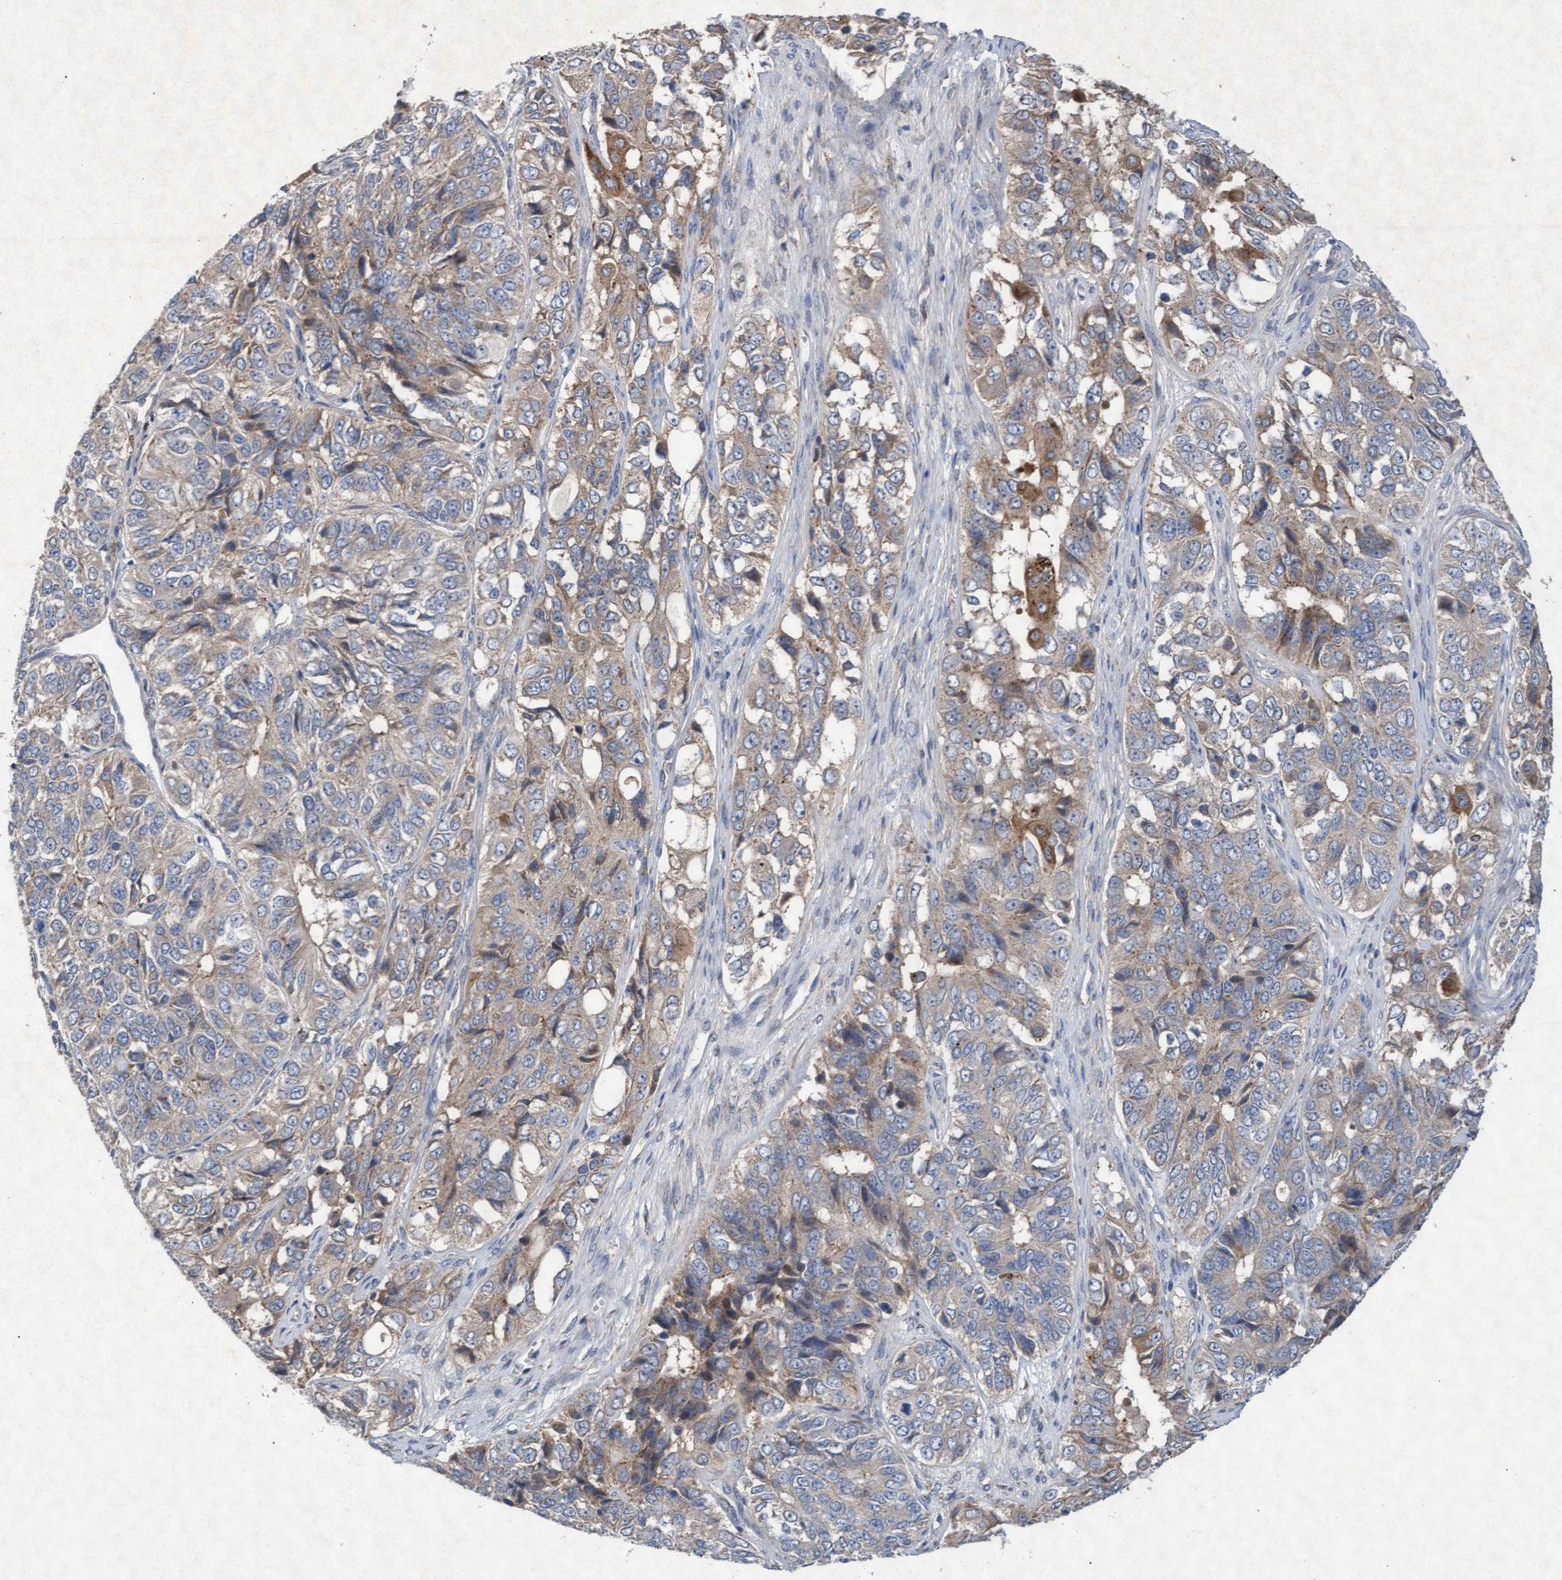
{"staining": {"intensity": "moderate", "quantity": "<25%", "location": "cytoplasmic/membranous"}, "tissue": "ovarian cancer", "cell_type": "Tumor cells", "image_type": "cancer", "snomed": [{"axis": "morphology", "description": "Carcinoma, endometroid"}, {"axis": "topography", "description": "Ovary"}], "caption": "Endometroid carcinoma (ovarian) stained with IHC reveals moderate cytoplasmic/membranous expression in approximately <25% of tumor cells.", "gene": "ABCF2", "patient": {"sex": "female", "age": 51}}